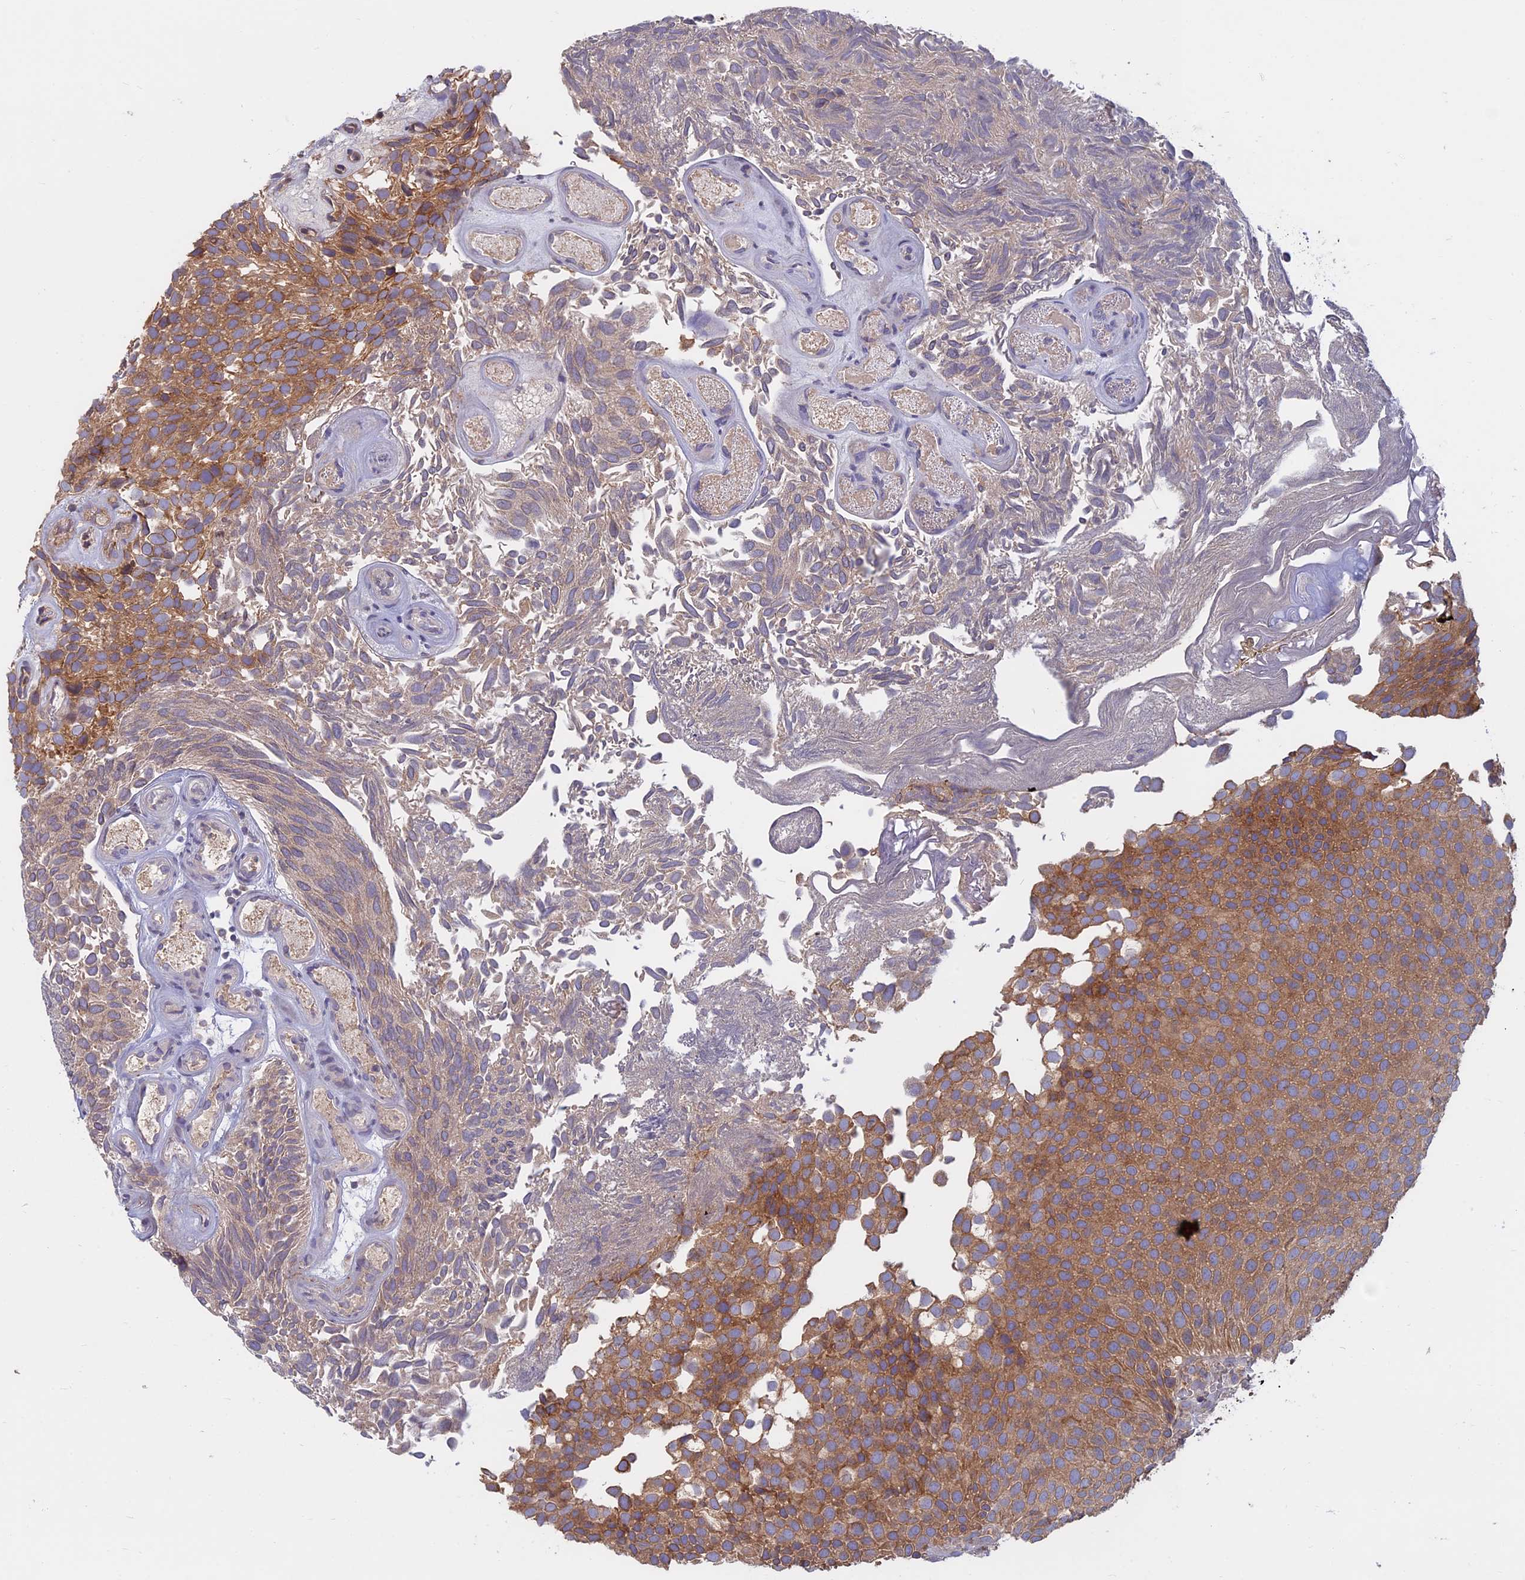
{"staining": {"intensity": "moderate", "quantity": ">75%", "location": "cytoplasmic/membranous"}, "tissue": "urothelial cancer", "cell_type": "Tumor cells", "image_type": "cancer", "snomed": [{"axis": "morphology", "description": "Urothelial carcinoma, Low grade"}, {"axis": "topography", "description": "Urinary bladder"}], "caption": "Immunohistochemistry (DAB) staining of urothelial cancer shows moderate cytoplasmic/membranous protein staining in about >75% of tumor cells.", "gene": "TMEM208", "patient": {"sex": "male", "age": 89}}